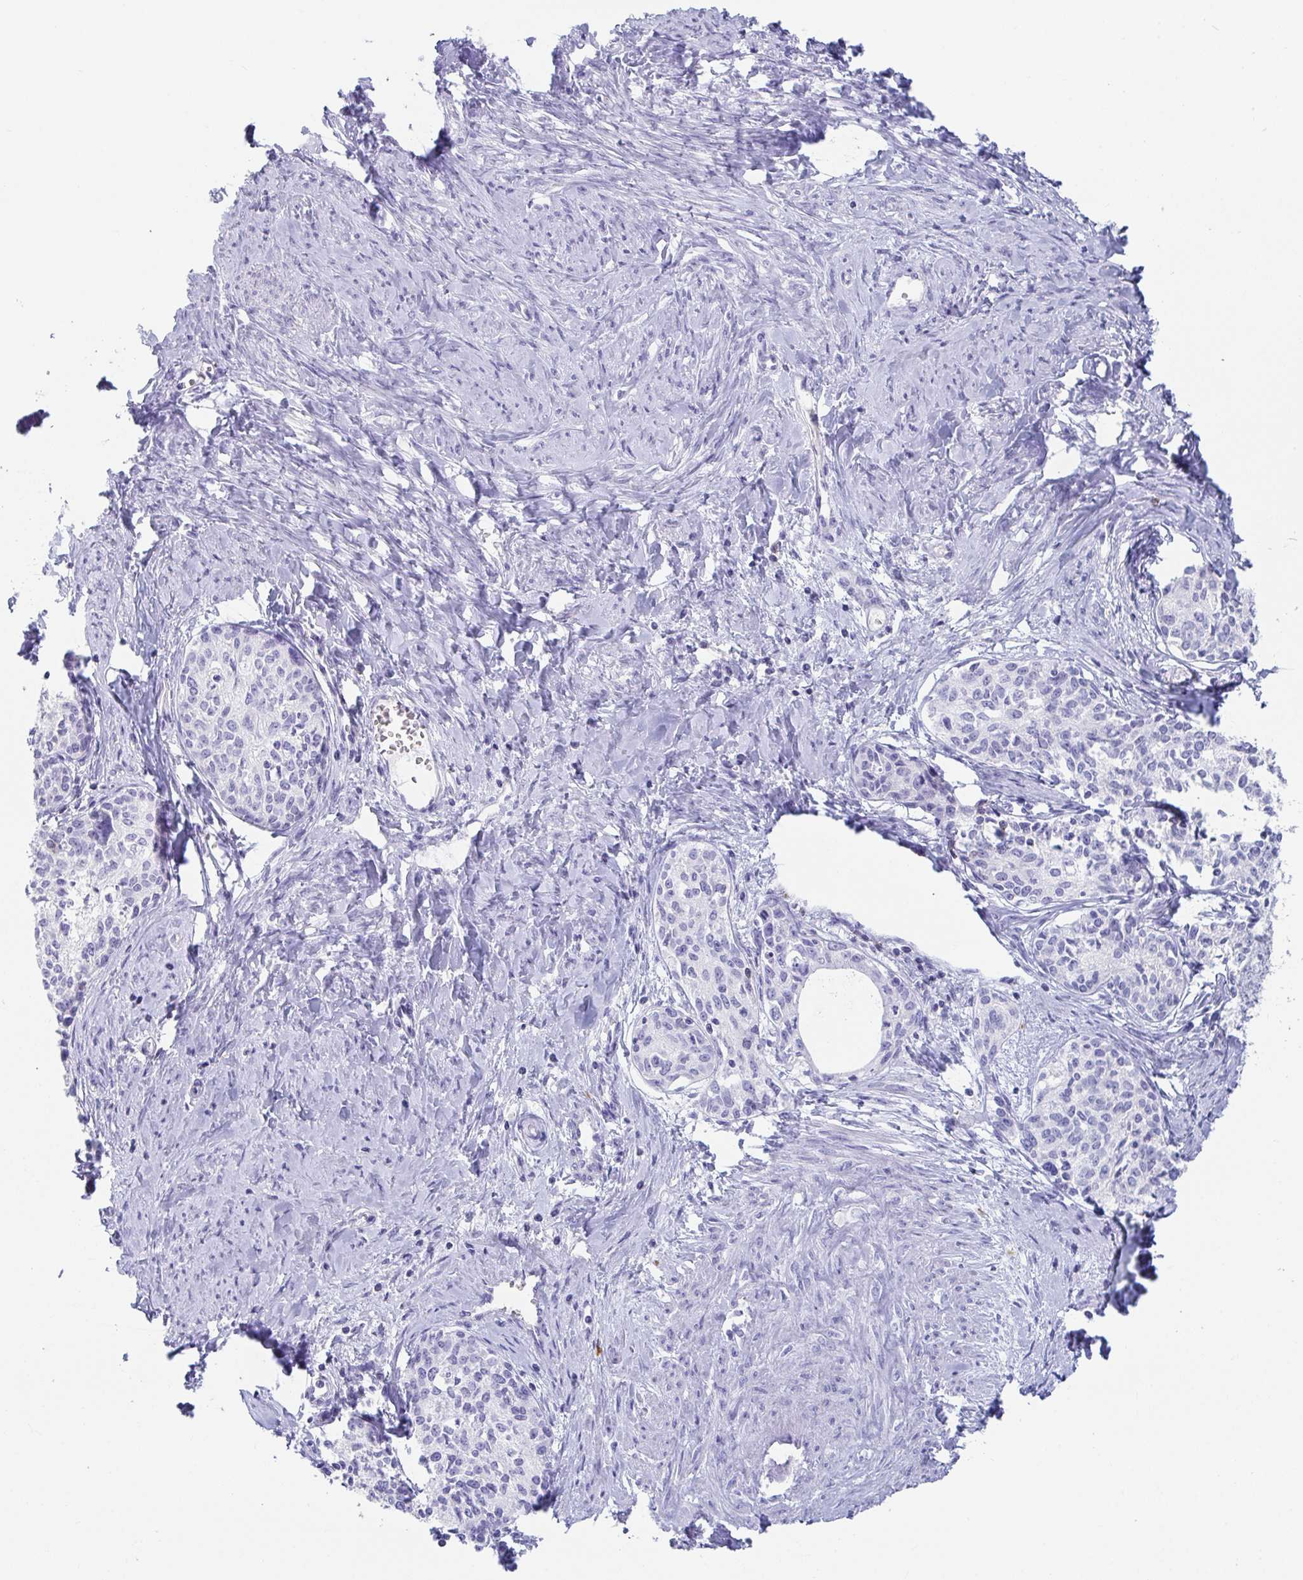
{"staining": {"intensity": "negative", "quantity": "none", "location": "none"}, "tissue": "cervical cancer", "cell_type": "Tumor cells", "image_type": "cancer", "snomed": [{"axis": "morphology", "description": "Squamous cell carcinoma, NOS"}, {"axis": "morphology", "description": "Adenocarcinoma, NOS"}, {"axis": "topography", "description": "Cervix"}], "caption": "Immunohistochemistry micrograph of human cervical cancer (adenocarcinoma) stained for a protein (brown), which demonstrates no positivity in tumor cells.", "gene": "PLA2G1B", "patient": {"sex": "female", "age": 52}}